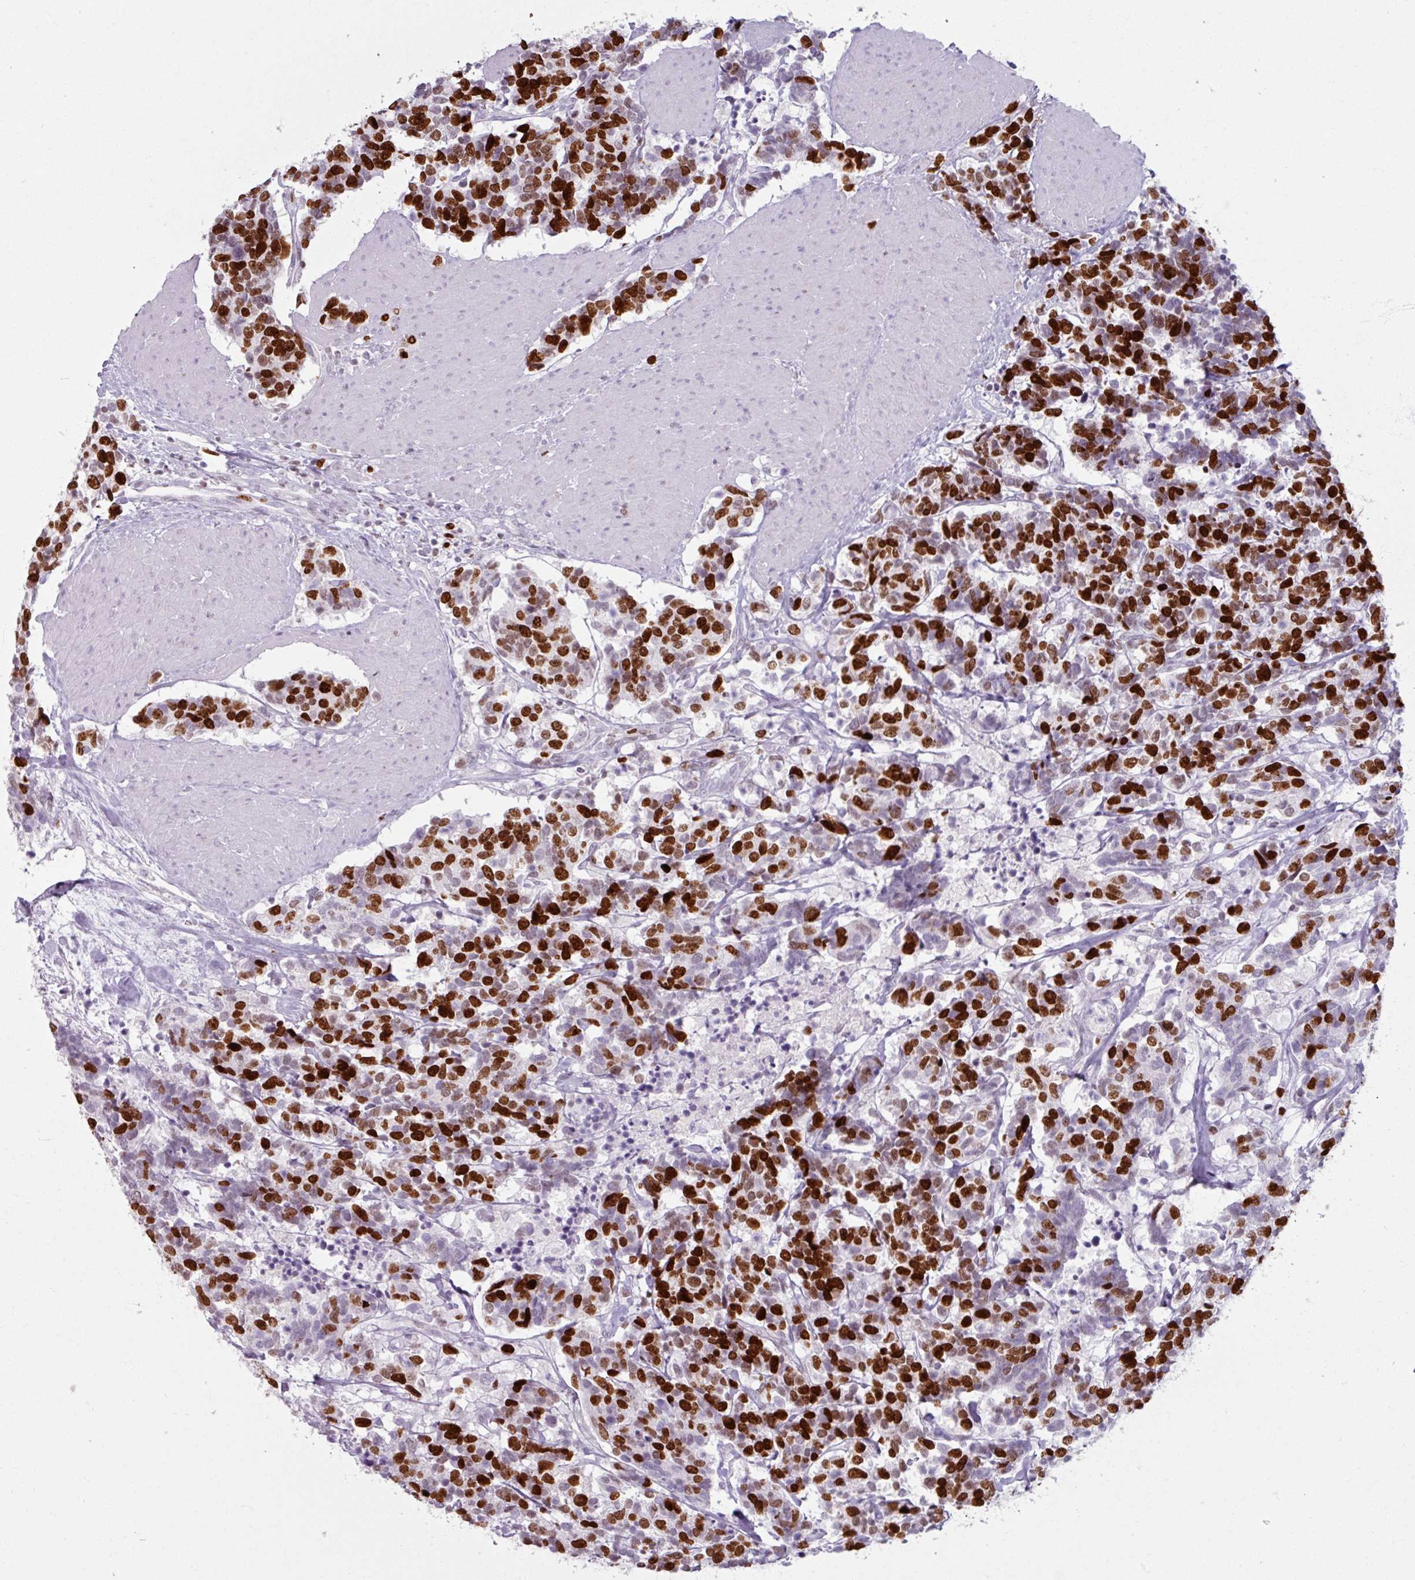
{"staining": {"intensity": "strong", "quantity": ">75%", "location": "nuclear"}, "tissue": "carcinoid", "cell_type": "Tumor cells", "image_type": "cancer", "snomed": [{"axis": "morphology", "description": "Carcinoma, NOS"}, {"axis": "morphology", "description": "Carcinoid, malignant, NOS"}, {"axis": "topography", "description": "Urinary bladder"}], "caption": "This photomicrograph reveals carcinoid stained with immunohistochemistry to label a protein in brown. The nuclear of tumor cells show strong positivity for the protein. Nuclei are counter-stained blue.", "gene": "ATAD2", "patient": {"sex": "male", "age": 57}}